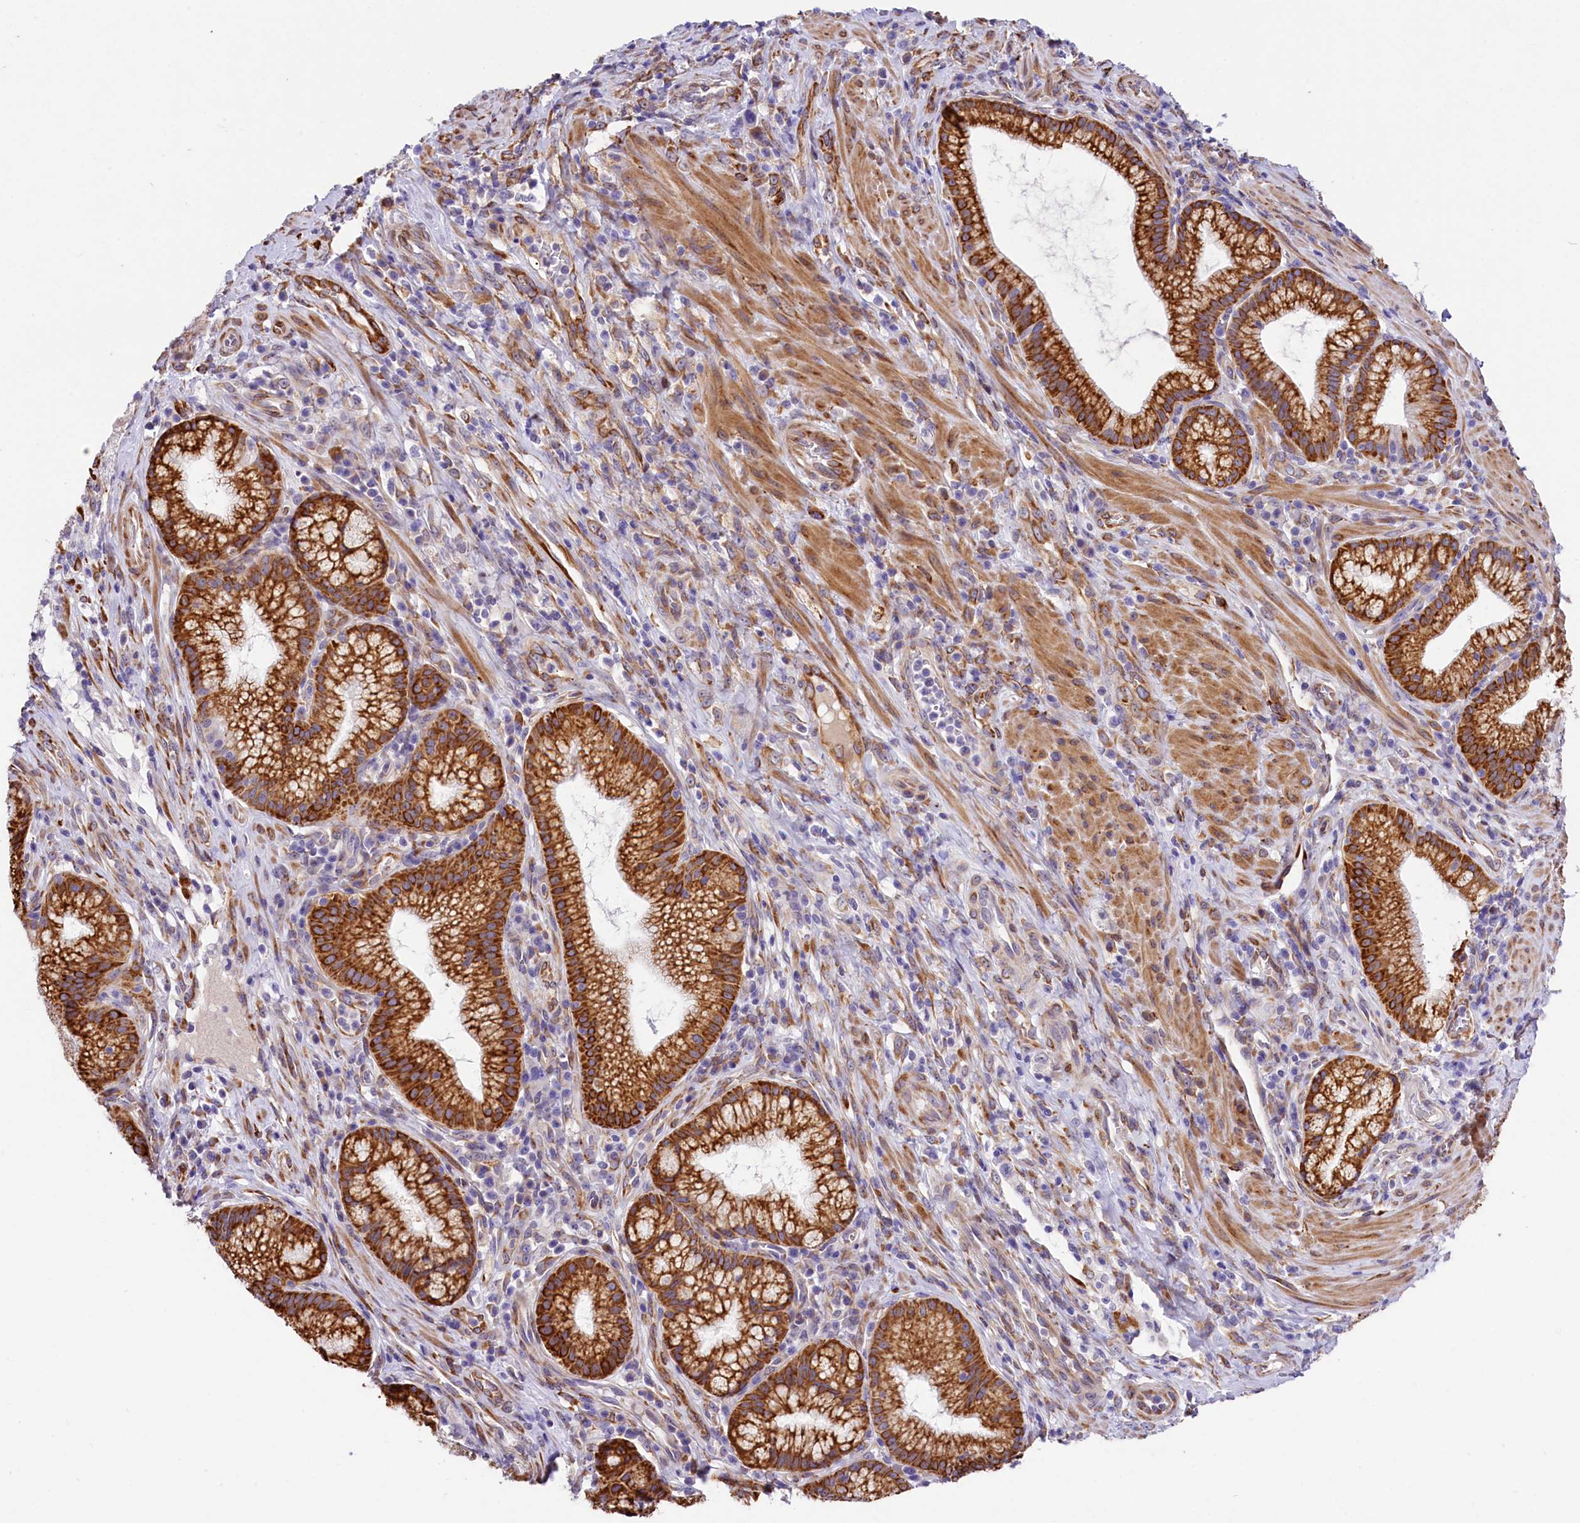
{"staining": {"intensity": "strong", "quantity": "25%-75%", "location": "cytoplasmic/membranous"}, "tissue": "pancreatic cancer", "cell_type": "Tumor cells", "image_type": "cancer", "snomed": [{"axis": "morphology", "description": "Adenocarcinoma, NOS"}, {"axis": "topography", "description": "Pancreas"}], "caption": "Protein expression analysis of pancreatic cancer exhibits strong cytoplasmic/membranous expression in approximately 25%-75% of tumor cells. (DAB (3,3'-diaminobenzidine) = brown stain, brightfield microscopy at high magnification).", "gene": "ITGA1", "patient": {"sex": "male", "age": 72}}